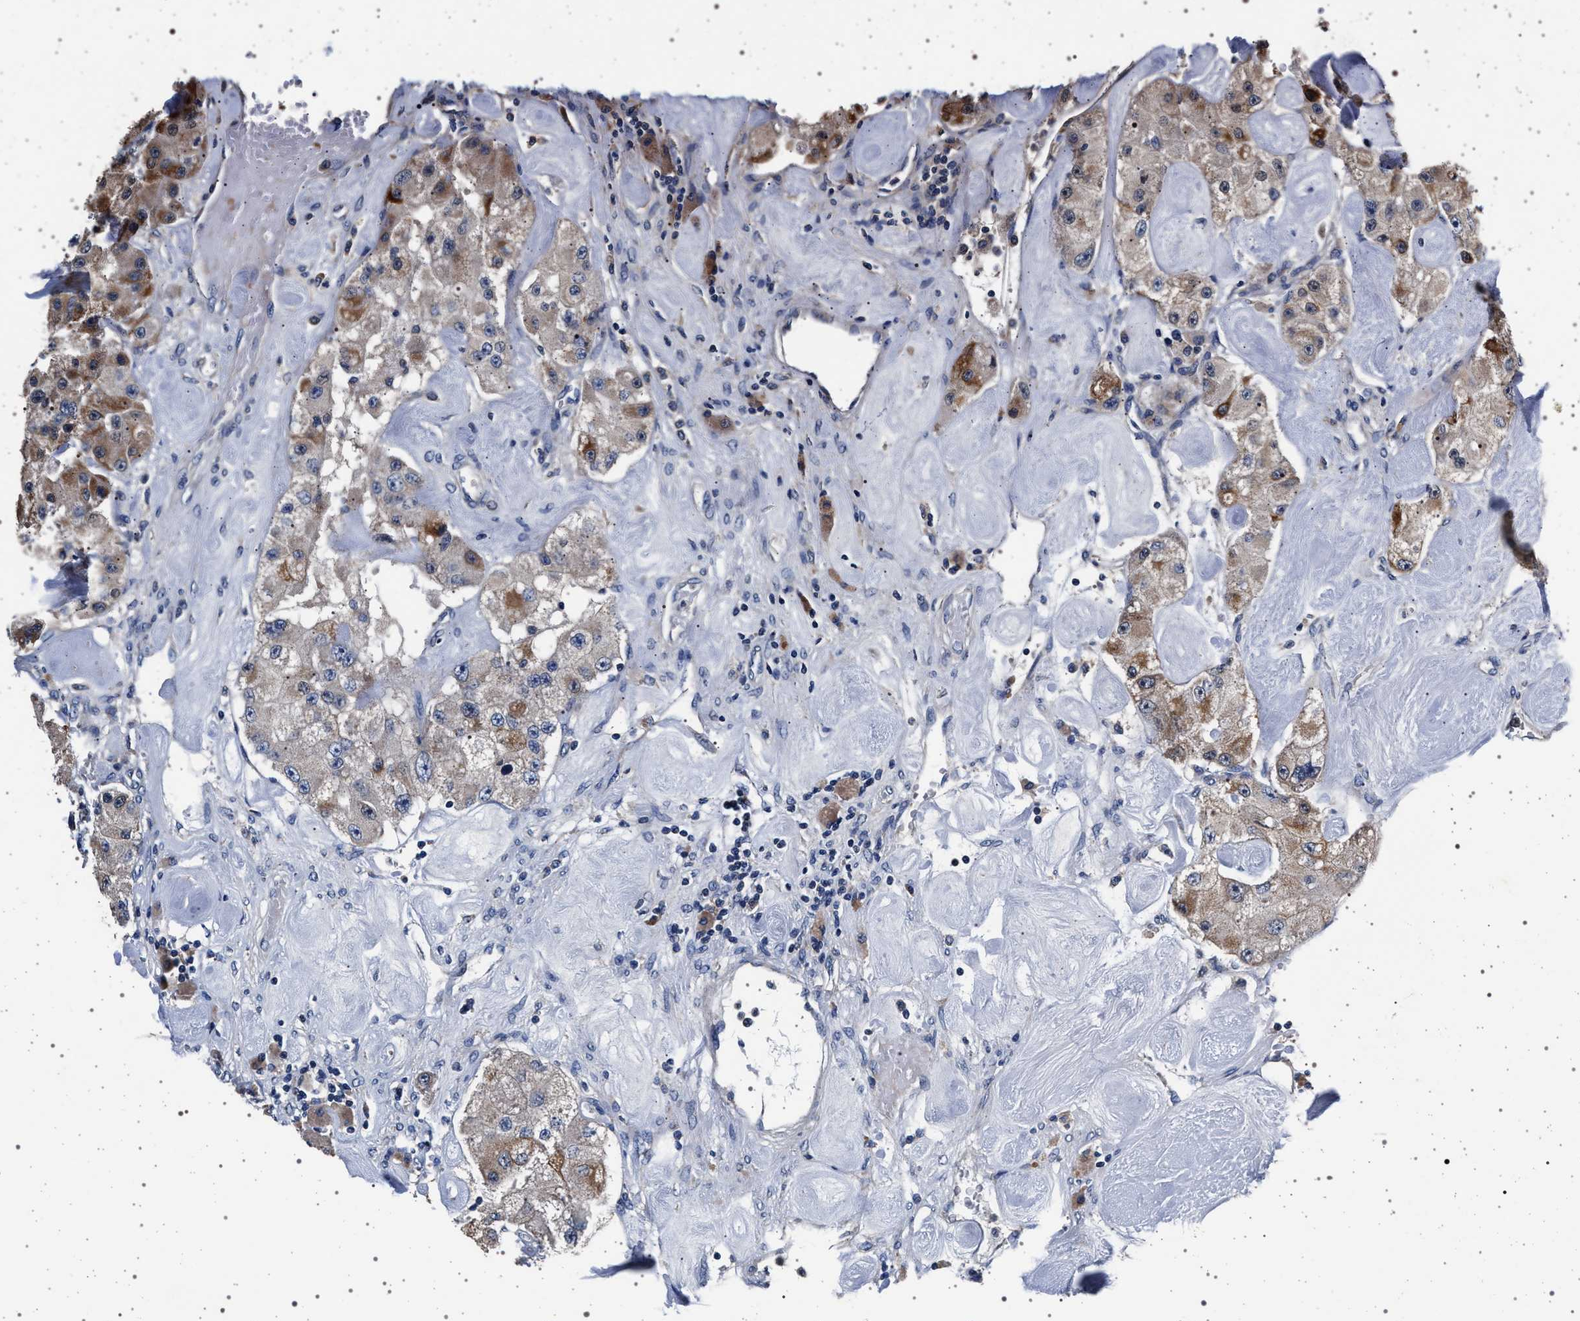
{"staining": {"intensity": "moderate", "quantity": ">75%", "location": "cytoplasmic/membranous"}, "tissue": "carcinoid", "cell_type": "Tumor cells", "image_type": "cancer", "snomed": [{"axis": "morphology", "description": "Carcinoid, malignant, NOS"}, {"axis": "topography", "description": "Pancreas"}], "caption": "Immunohistochemistry (IHC) (DAB) staining of malignant carcinoid exhibits moderate cytoplasmic/membranous protein staining in approximately >75% of tumor cells.", "gene": "MAP3K2", "patient": {"sex": "male", "age": 41}}